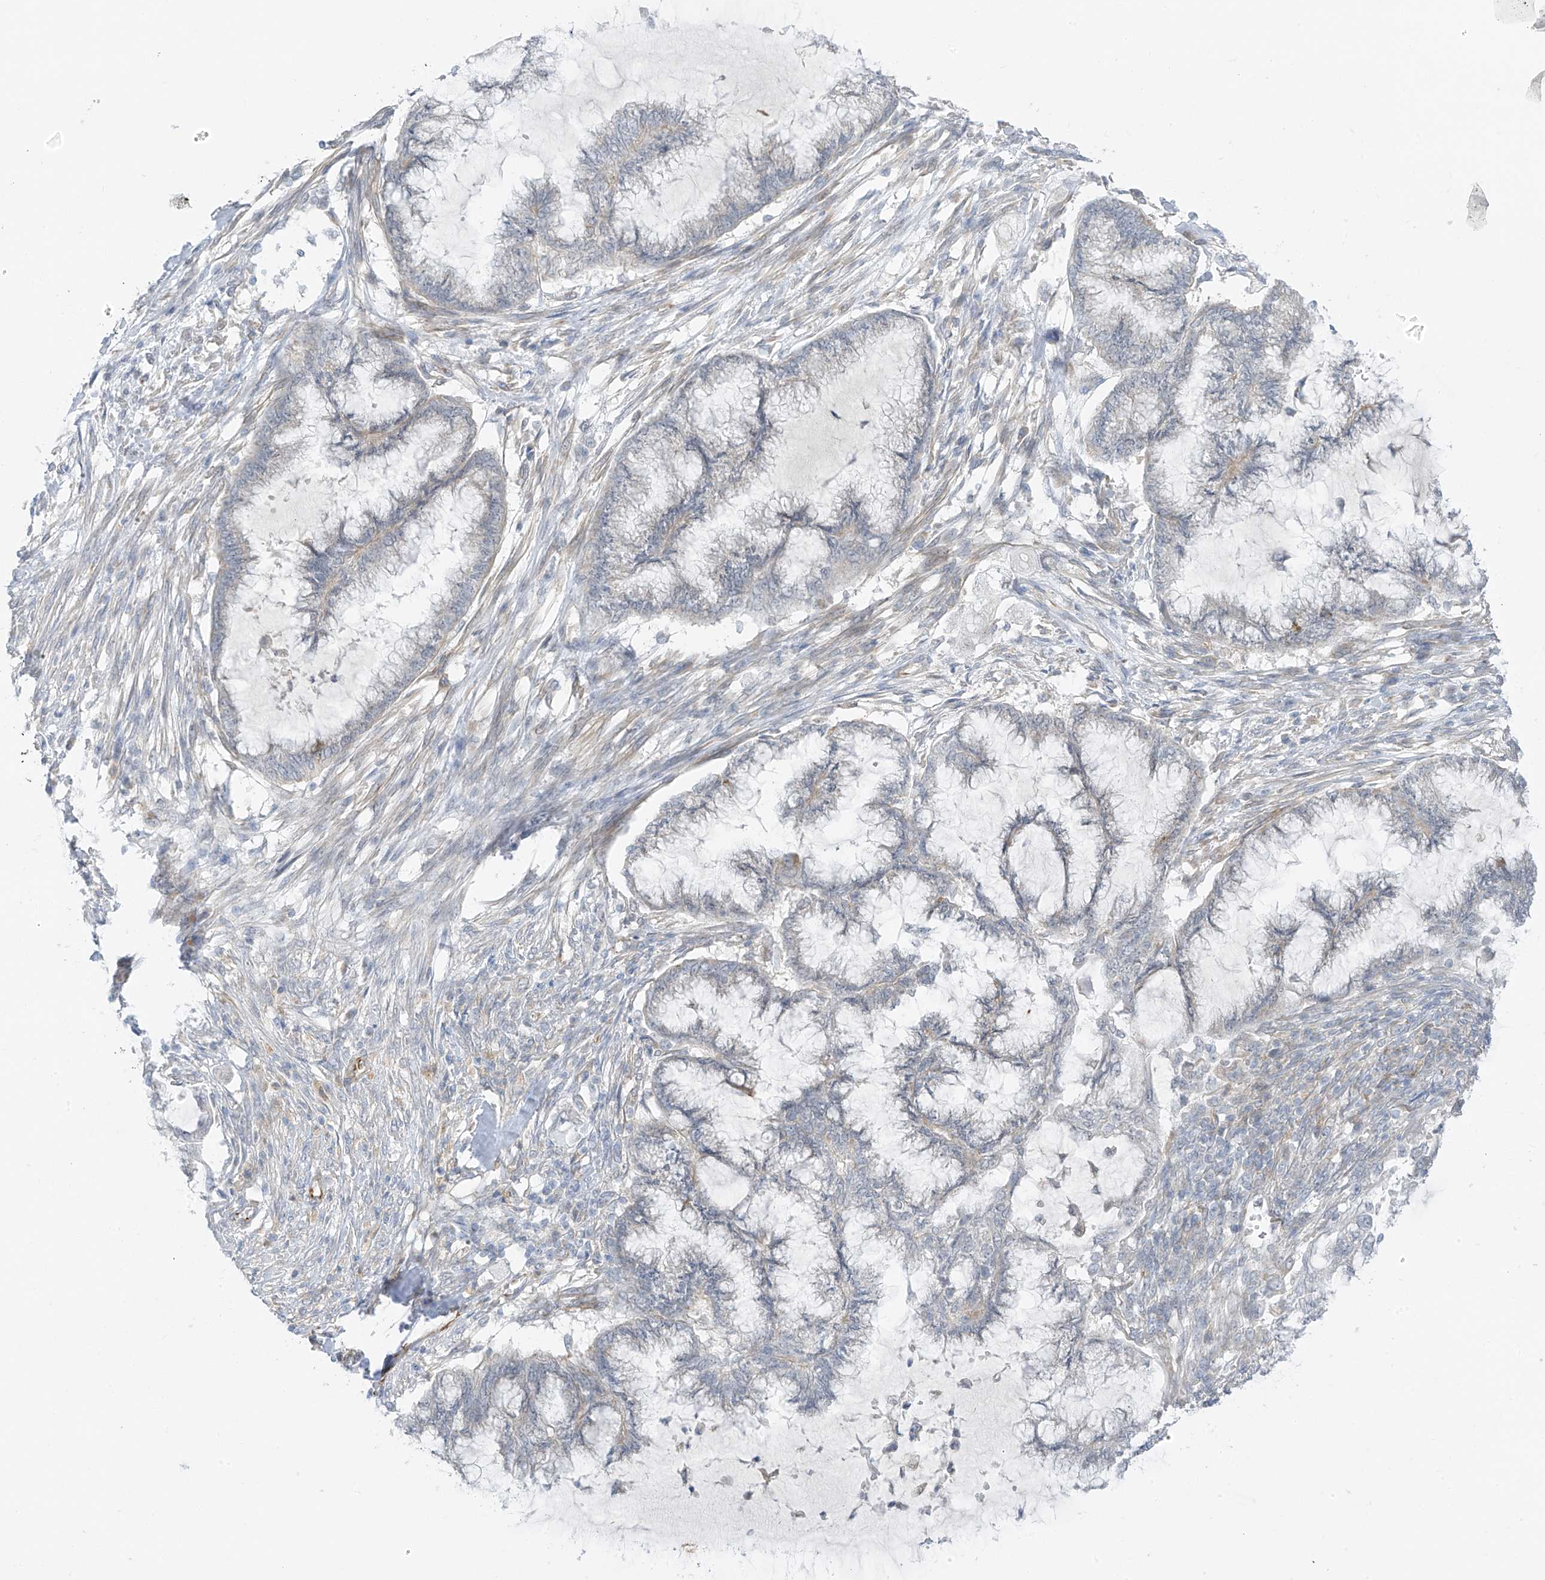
{"staining": {"intensity": "negative", "quantity": "none", "location": "none"}, "tissue": "endometrial cancer", "cell_type": "Tumor cells", "image_type": "cancer", "snomed": [{"axis": "morphology", "description": "Adenocarcinoma, NOS"}, {"axis": "topography", "description": "Endometrium"}], "caption": "The histopathology image shows no staining of tumor cells in endometrial cancer.", "gene": "HS6ST2", "patient": {"sex": "female", "age": 86}}